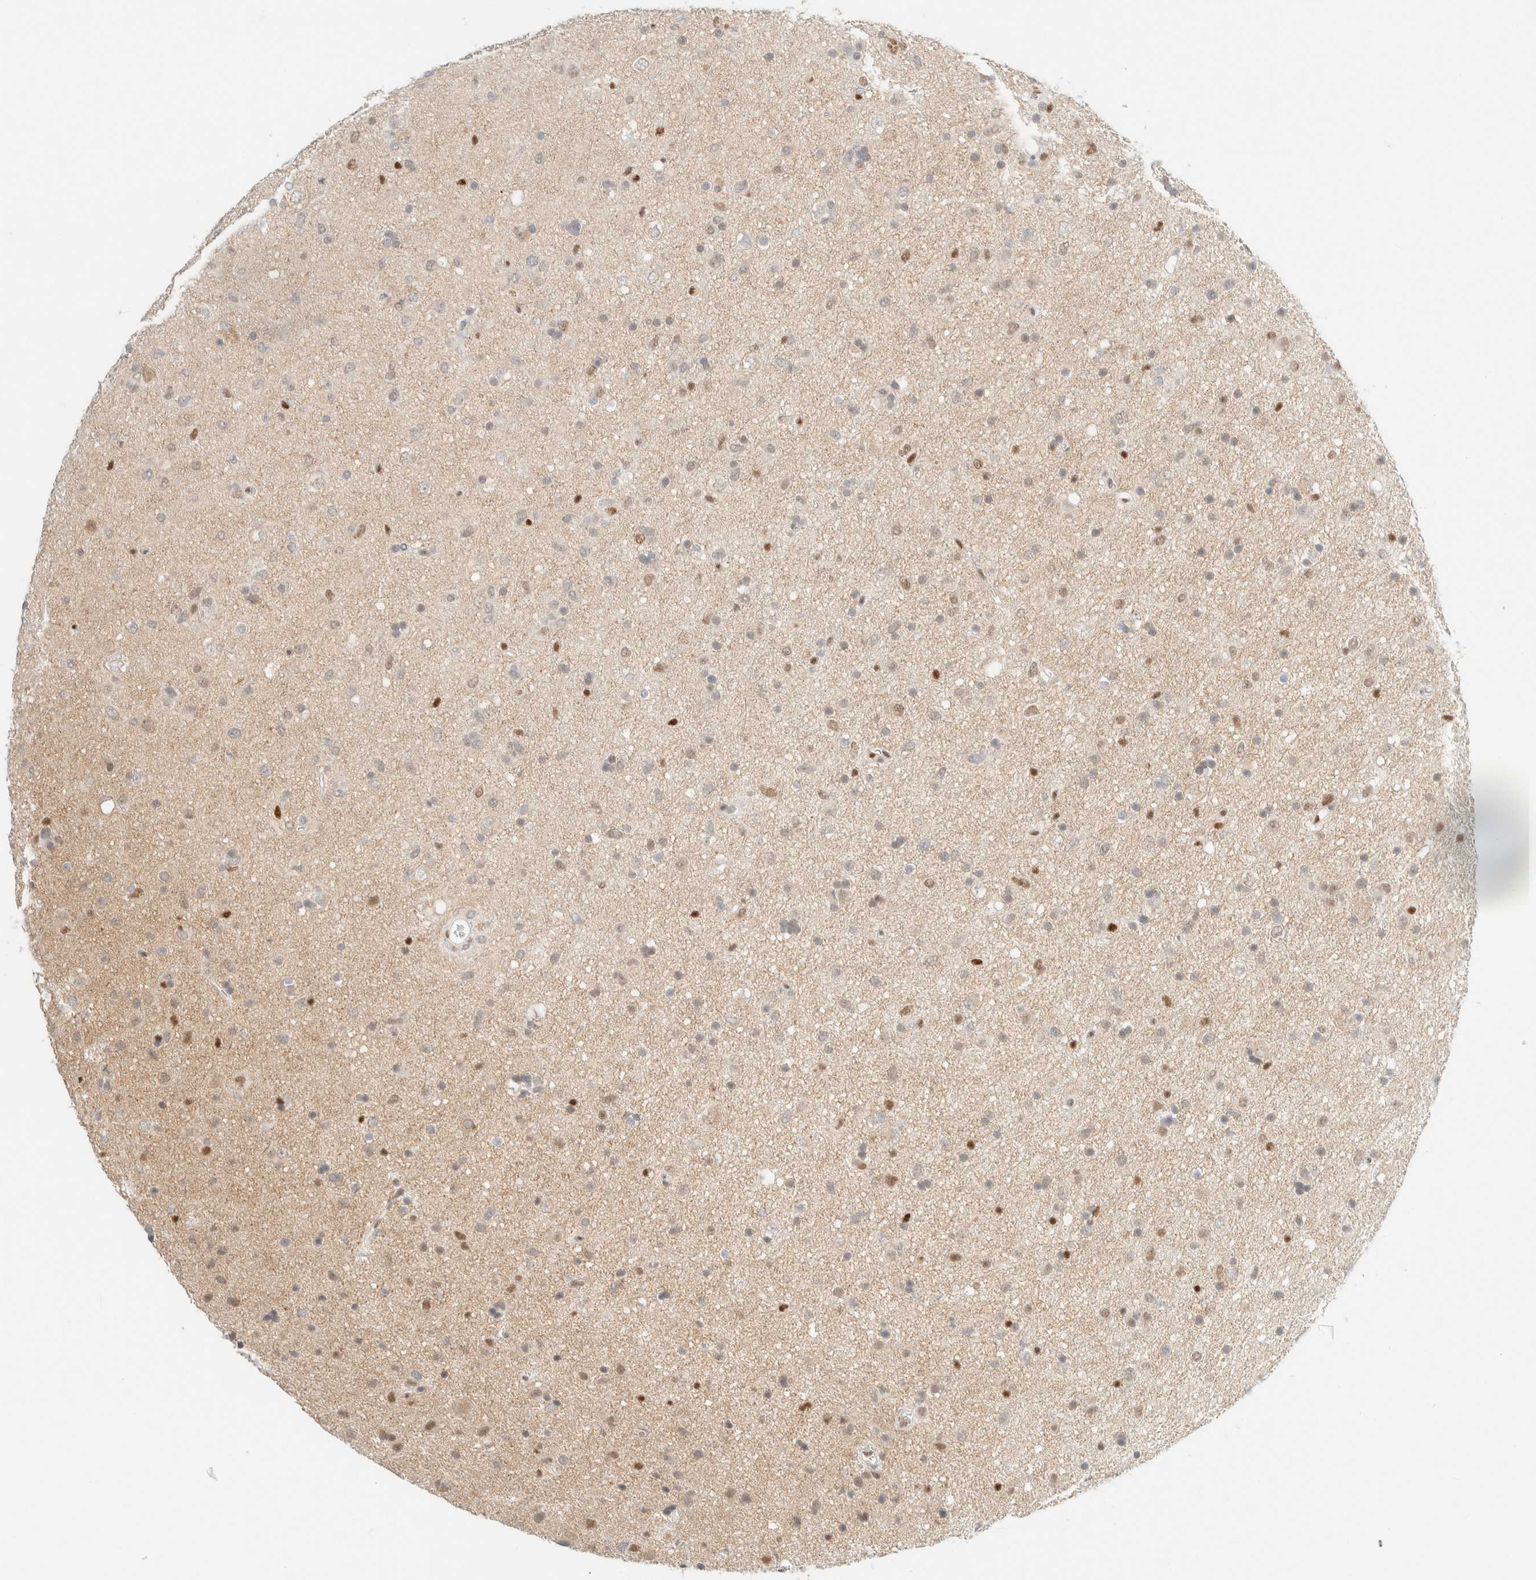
{"staining": {"intensity": "weak", "quantity": "<25%", "location": "nuclear"}, "tissue": "glioma", "cell_type": "Tumor cells", "image_type": "cancer", "snomed": [{"axis": "morphology", "description": "Glioma, malignant, Low grade"}, {"axis": "topography", "description": "Brain"}], "caption": "Tumor cells are negative for brown protein staining in glioma. (DAB (3,3'-diaminobenzidine) immunohistochemistry (IHC) visualized using brightfield microscopy, high magnification).", "gene": "DDB2", "patient": {"sex": "male", "age": 77}}